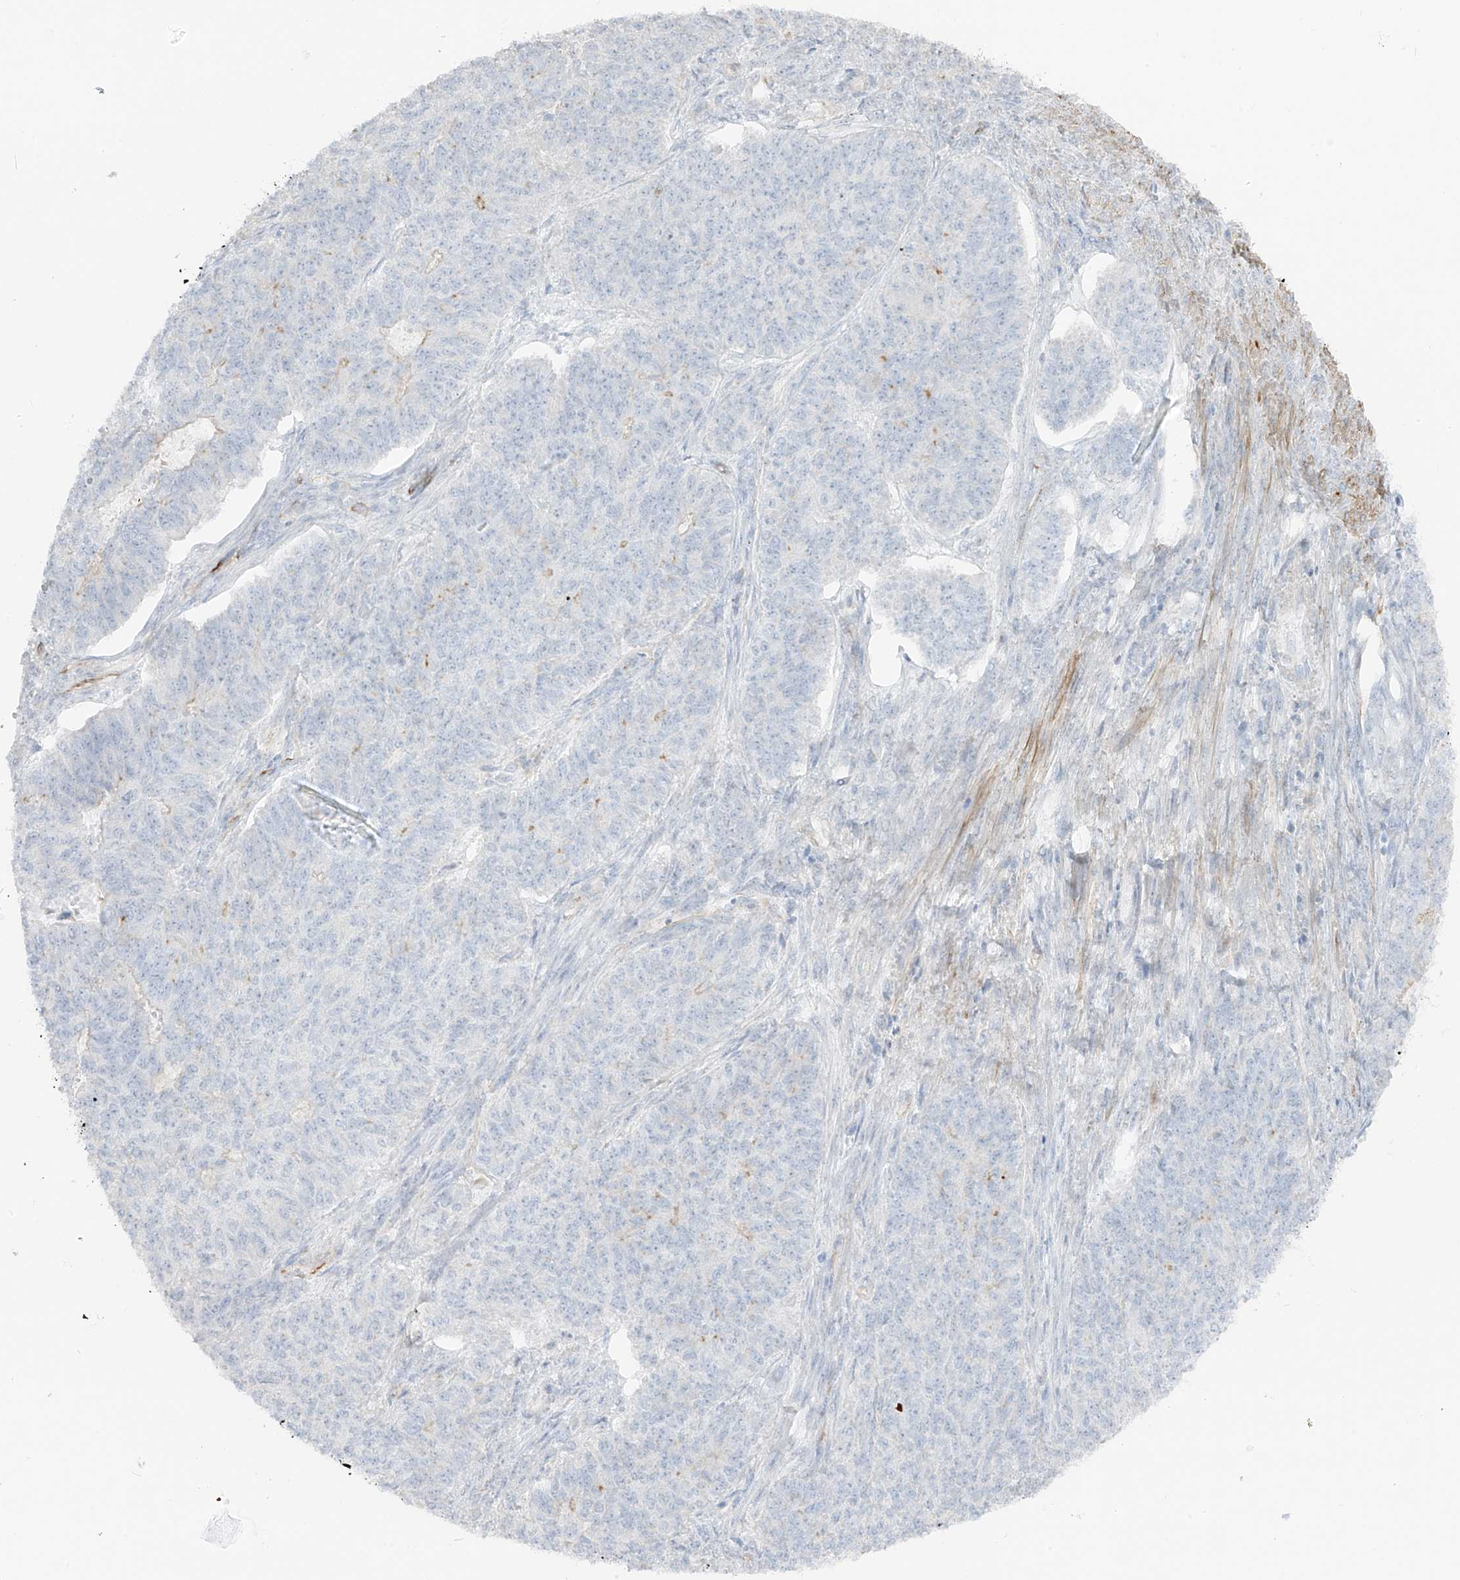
{"staining": {"intensity": "negative", "quantity": "none", "location": "none"}, "tissue": "endometrial cancer", "cell_type": "Tumor cells", "image_type": "cancer", "snomed": [{"axis": "morphology", "description": "Adenocarcinoma, NOS"}, {"axis": "topography", "description": "Endometrium"}], "caption": "Immunohistochemical staining of adenocarcinoma (endometrial) shows no significant staining in tumor cells.", "gene": "C11orf87", "patient": {"sex": "female", "age": 32}}